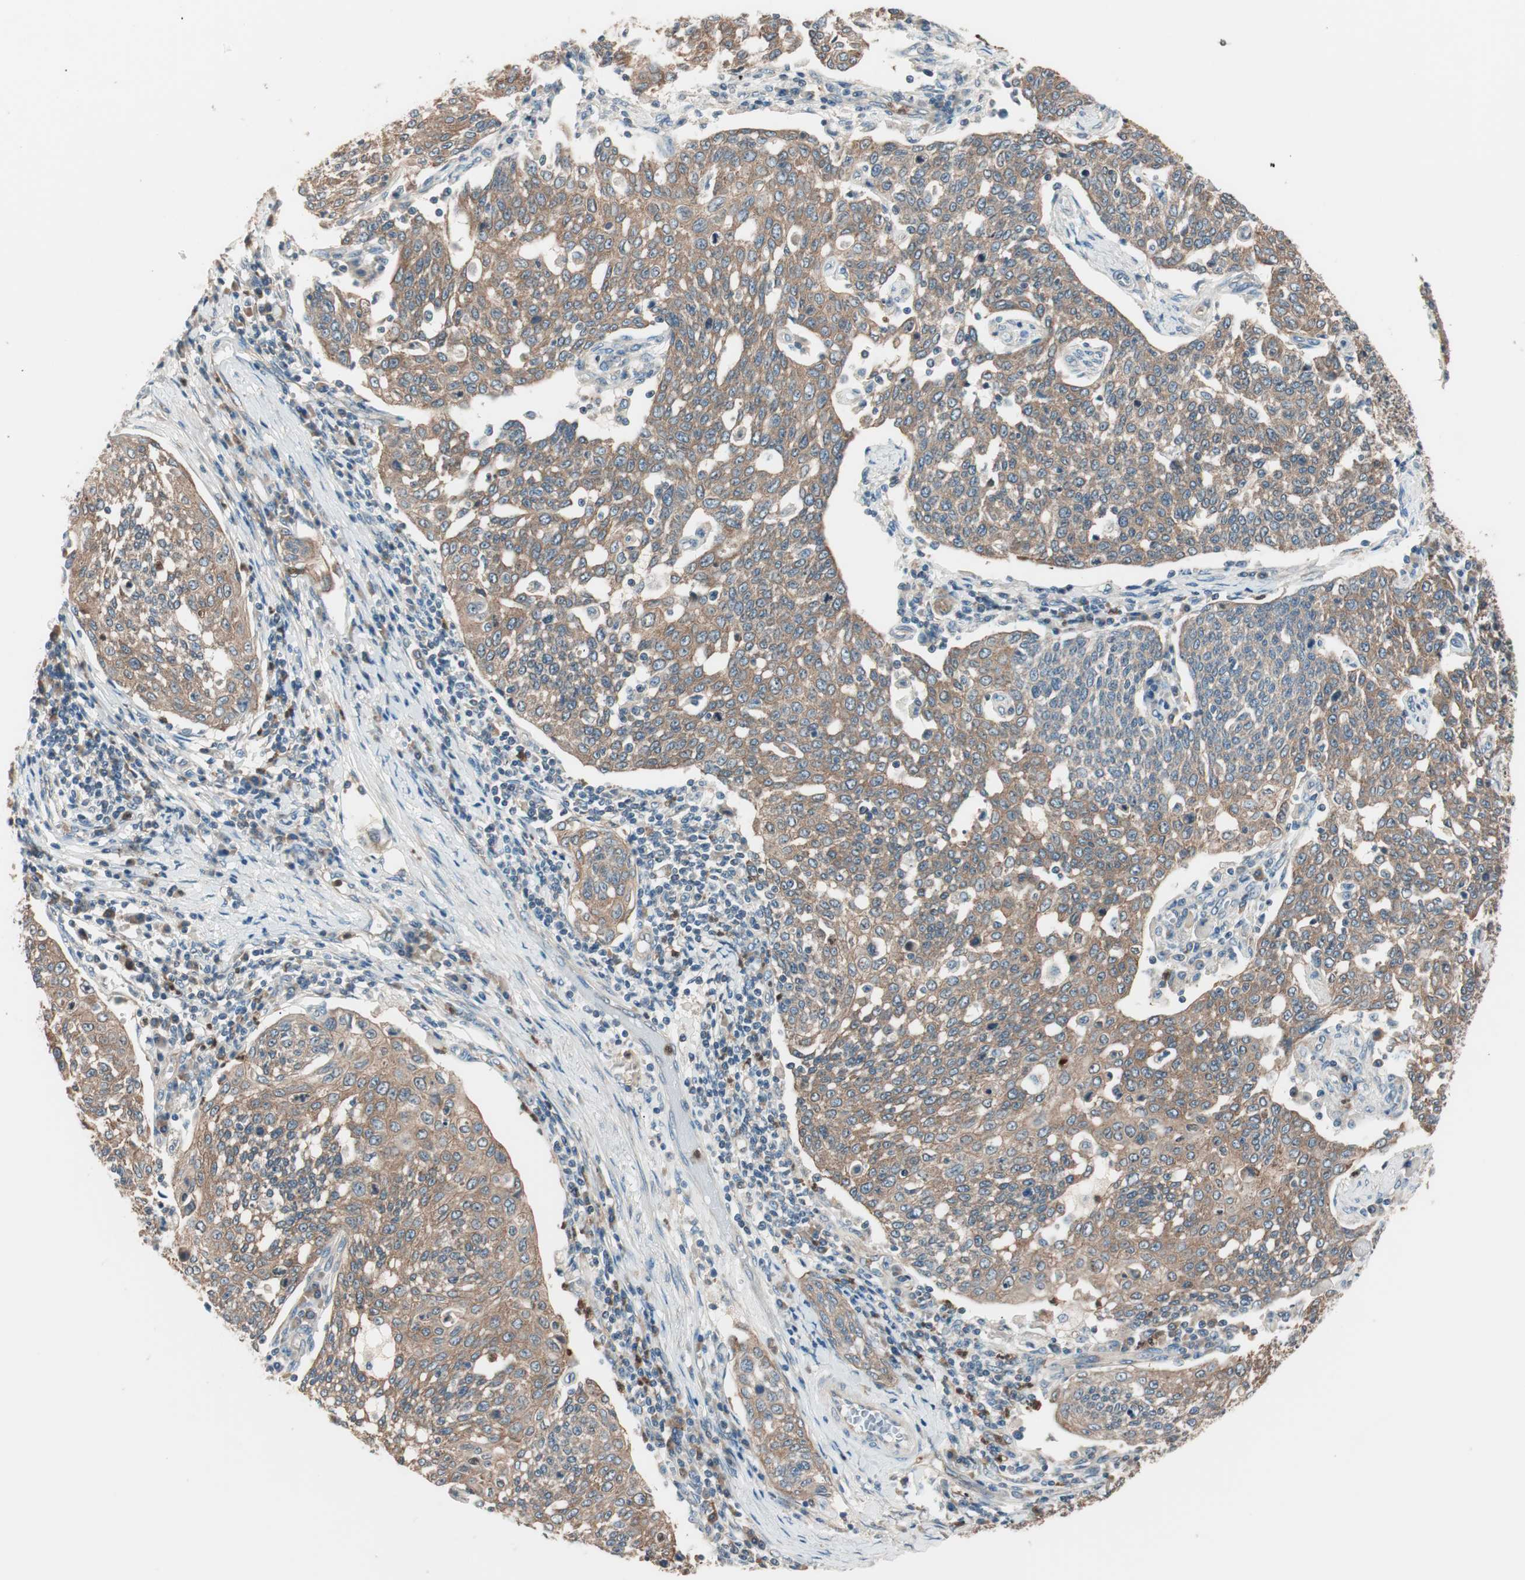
{"staining": {"intensity": "moderate", "quantity": ">75%", "location": "cytoplasmic/membranous"}, "tissue": "cervical cancer", "cell_type": "Tumor cells", "image_type": "cancer", "snomed": [{"axis": "morphology", "description": "Squamous cell carcinoma, NOS"}, {"axis": "topography", "description": "Cervix"}], "caption": "Immunohistochemistry (IHC) micrograph of neoplastic tissue: cervical squamous cell carcinoma stained using IHC displays medium levels of moderate protein expression localized specifically in the cytoplasmic/membranous of tumor cells, appearing as a cytoplasmic/membranous brown color.", "gene": "TSG101", "patient": {"sex": "female", "age": 34}}